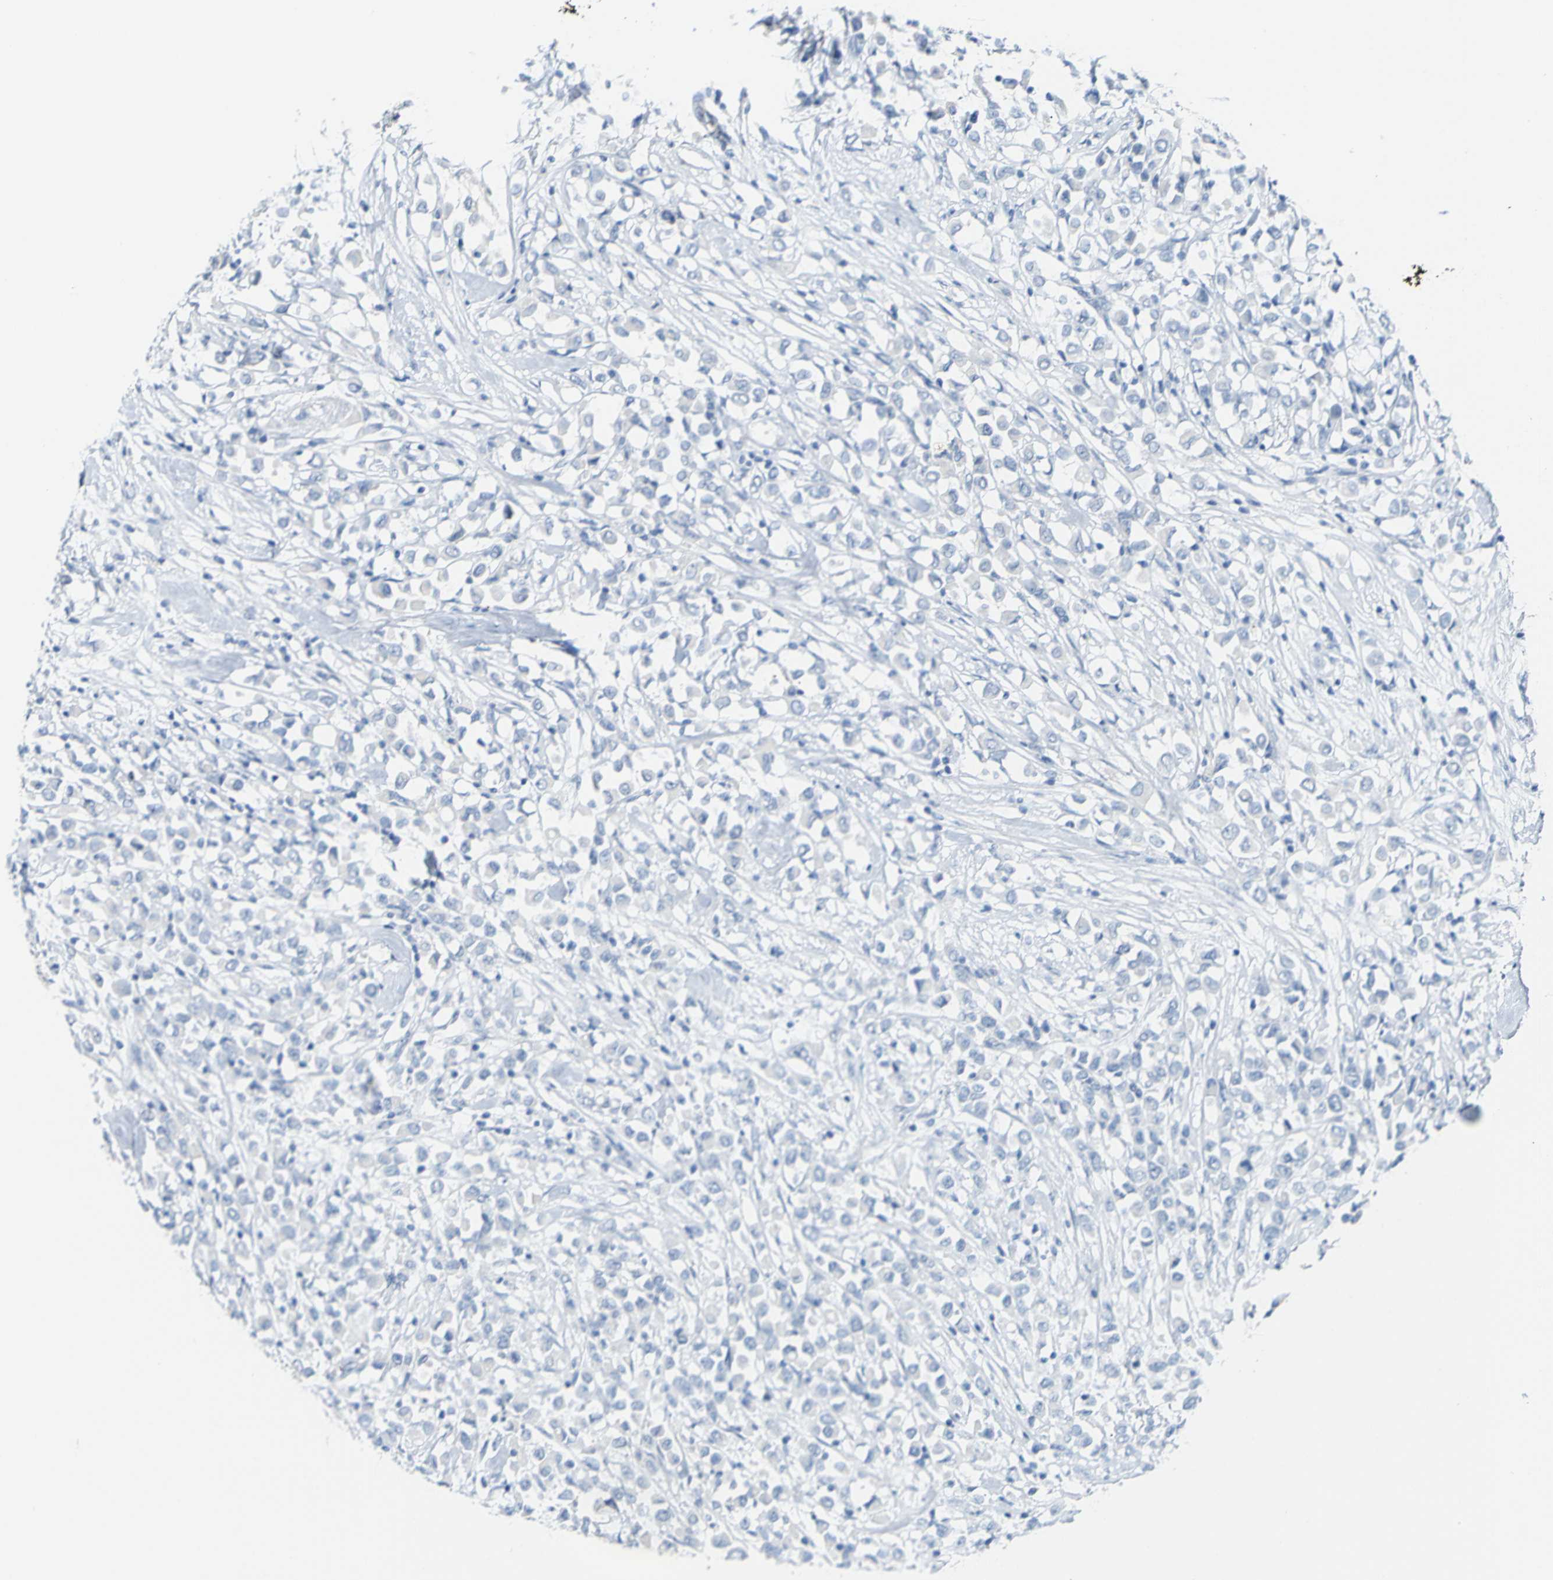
{"staining": {"intensity": "negative", "quantity": "none", "location": "none"}, "tissue": "breast cancer", "cell_type": "Tumor cells", "image_type": "cancer", "snomed": [{"axis": "morphology", "description": "Duct carcinoma"}, {"axis": "topography", "description": "Breast"}], "caption": "Image shows no protein expression in tumor cells of invasive ductal carcinoma (breast) tissue.", "gene": "OPN1SW", "patient": {"sex": "female", "age": 61}}